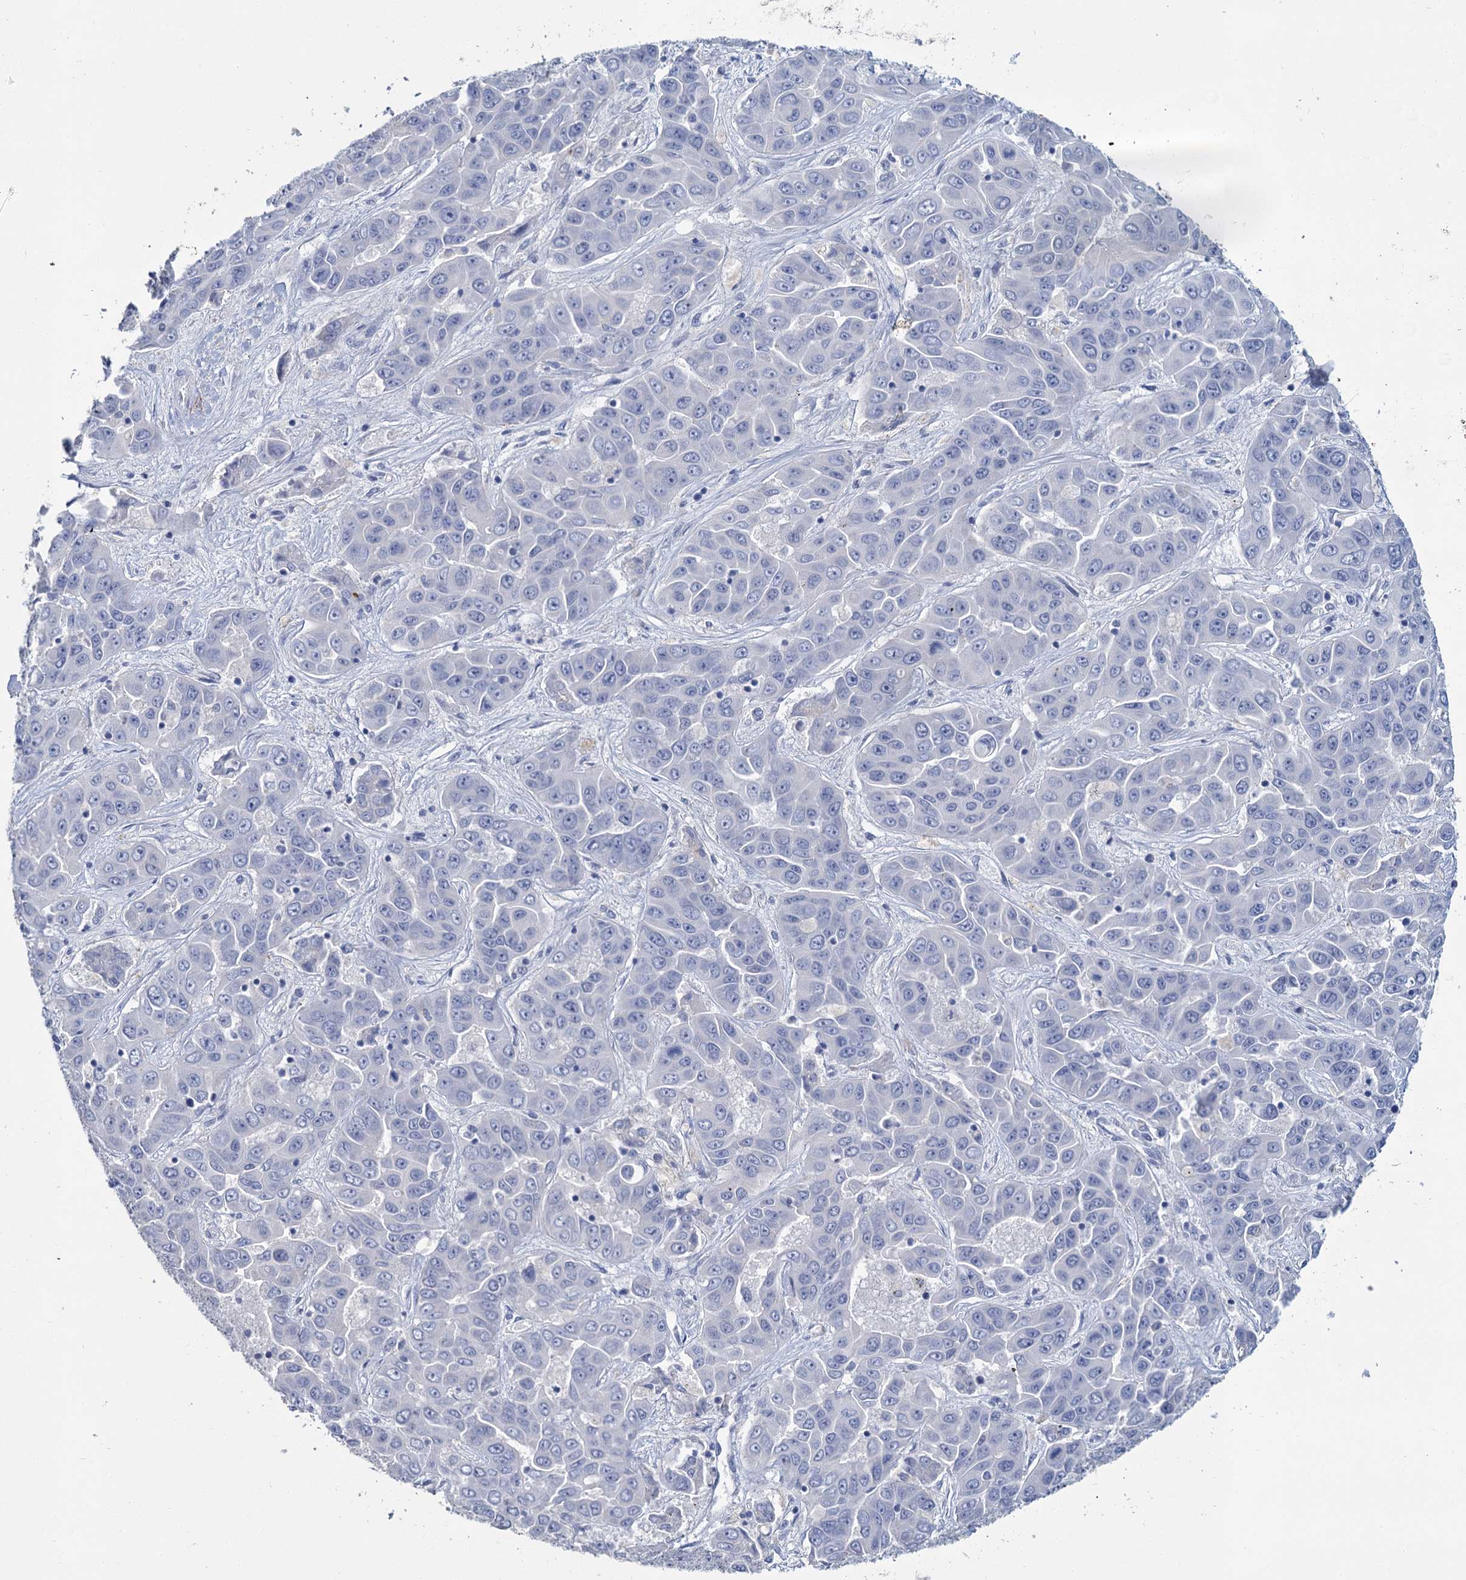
{"staining": {"intensity": "negative", "quantity": "none", "location": "none"}, "tissue": "liver cancer", "cell_type": "Tumor cells", "image_type": "cancer", "snomed": [{"axis": "morphology", "description": "Cholangiocarcinoma"}, {"axis": "topography", "description": "Liver"}], "caption": "DAB immunohistochemical staining of human liver cancer reveals no significant expression in tumor cells. (Brightfield microscopy of DAB immunohistochemistry at high magnification).", "gene": "SNCB", "patient": {"sex": "female", "age": 52}}